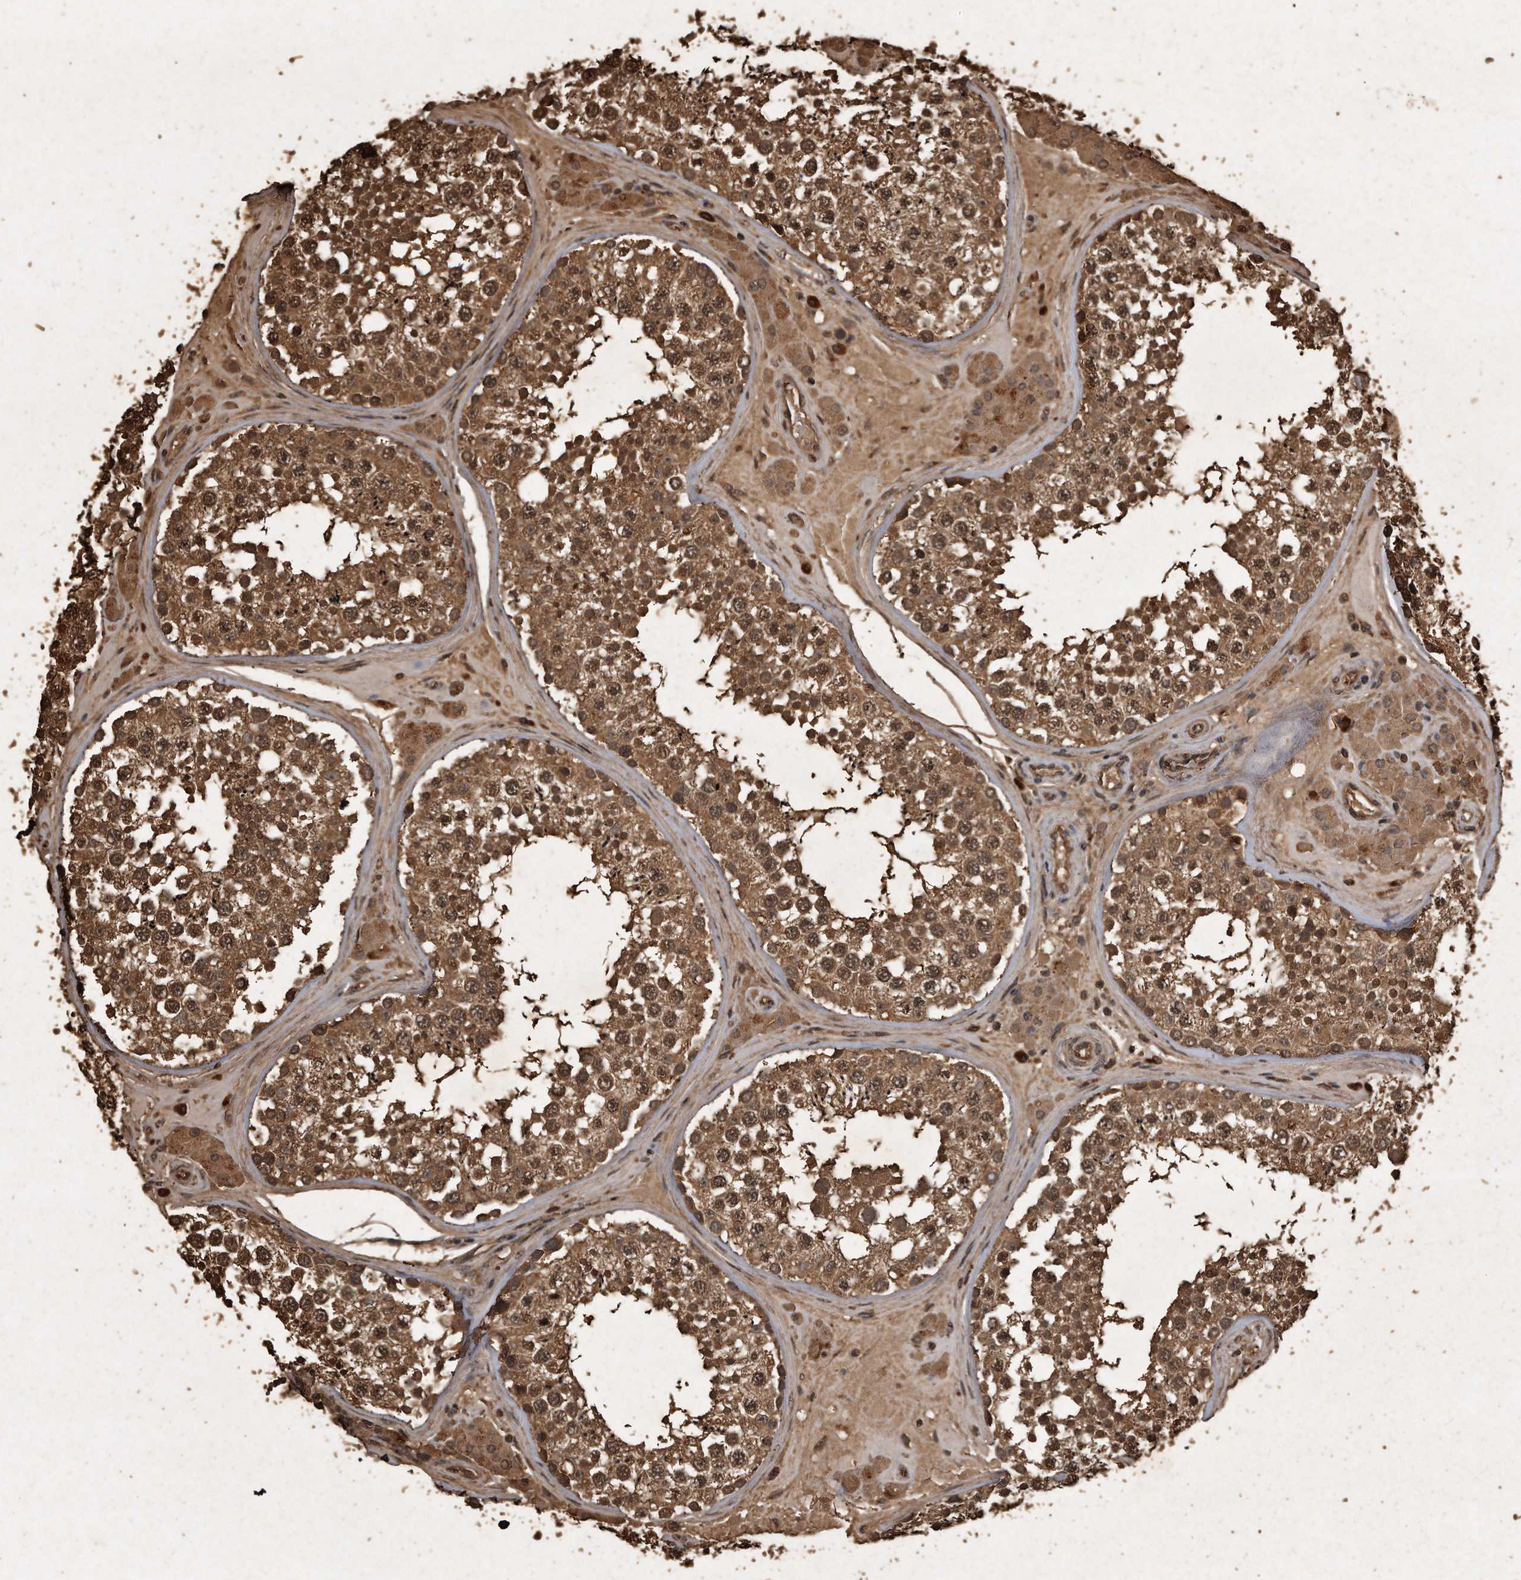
{"staining": {"intensity": "moderate", "quantity": ">75%", "location": "cytoplasmic/membranous"}, "tissue": "testis", "cell_type": "Cells in seminiferous ducts", "image_type": "normal", "snomed": [{"axis": "morphology", "description": "Normal tissue, NOS"}, {"axis": "topography", "description": "Testis"}], "caption": "Human testis stained with a brown dye demonstrates moderate cytoplasmic/membranous positive expression in about >75% of cells in seminiferous ducts.", "gene": "CFLAR", "patient": {"sex": "male", "age": 46}}